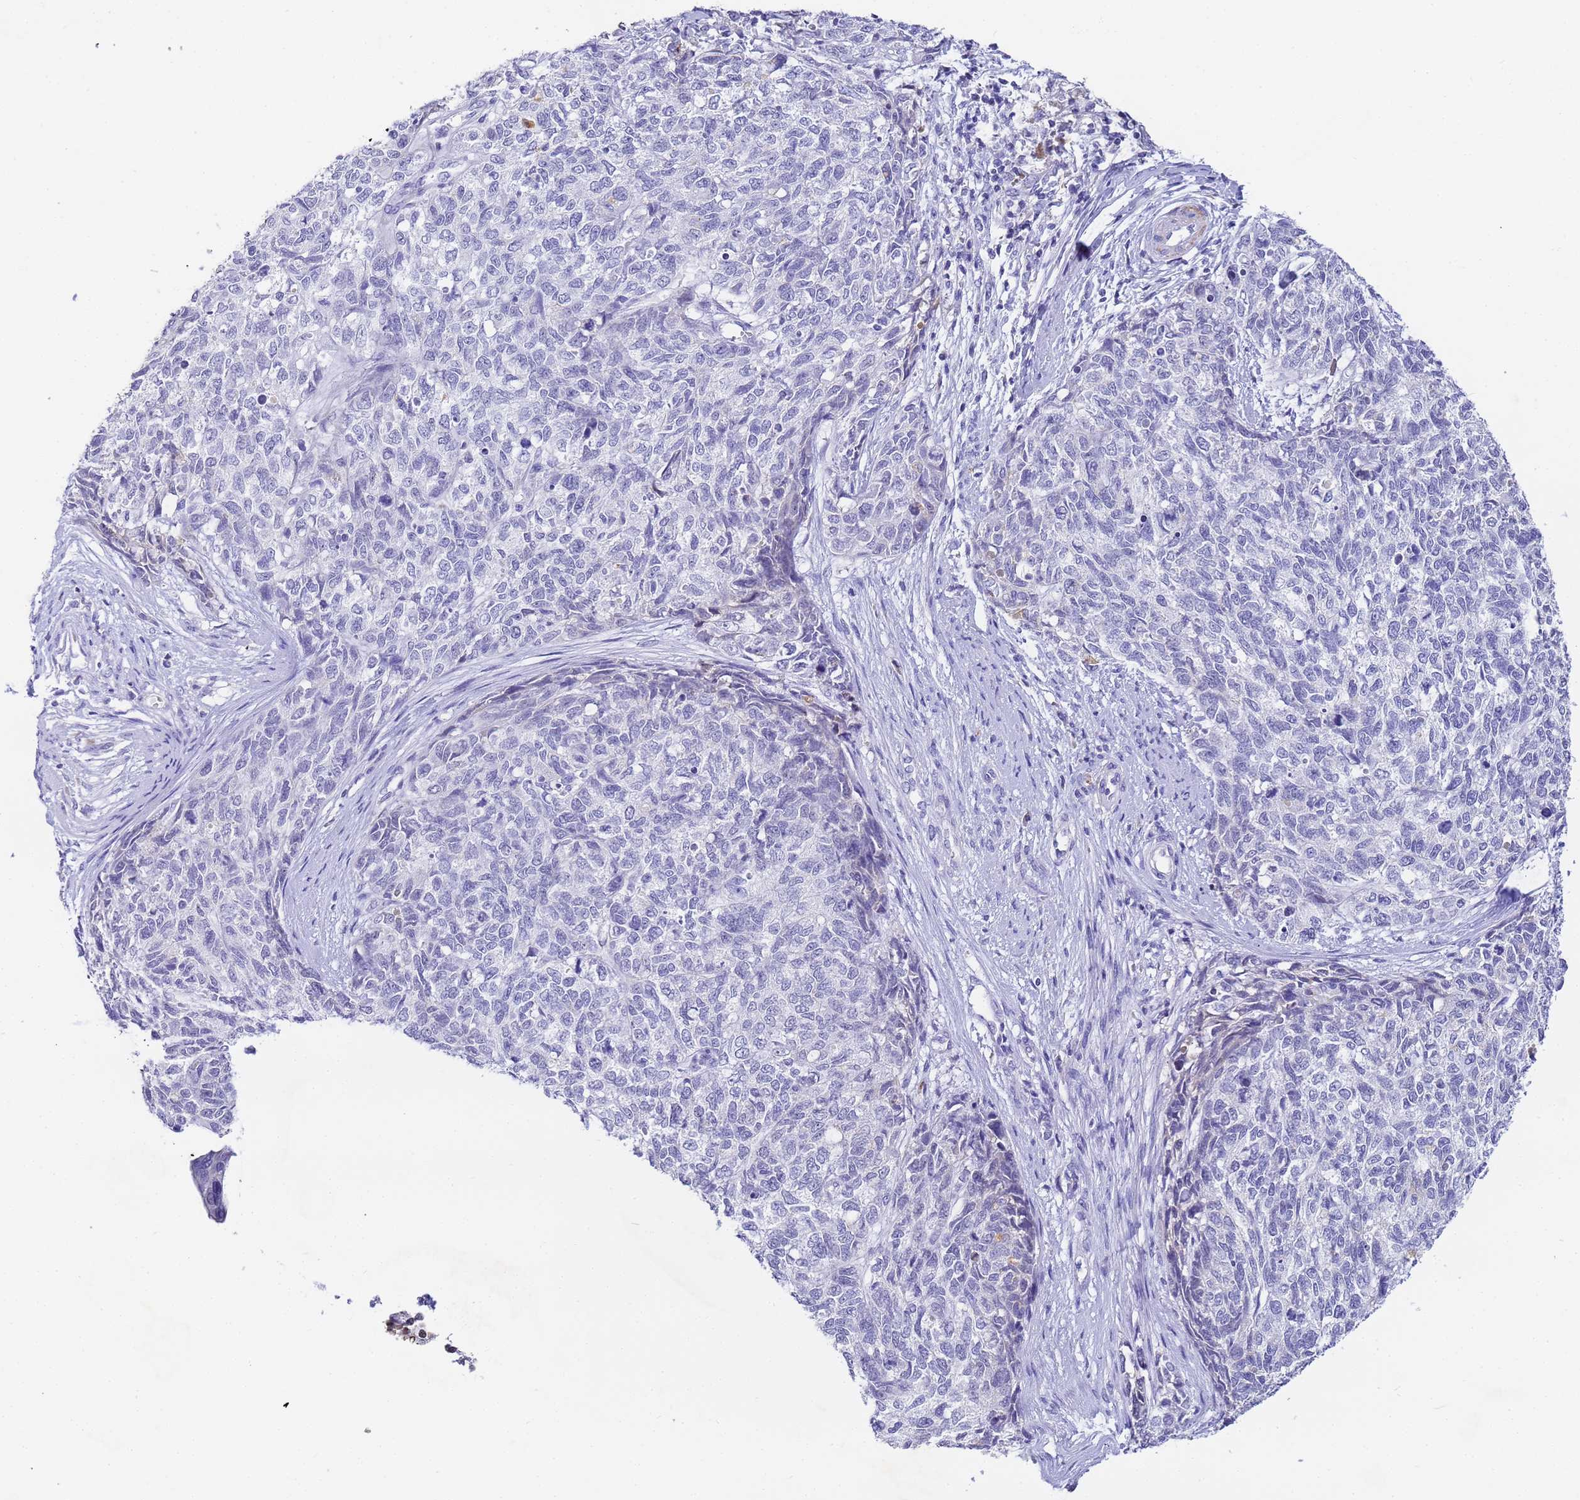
{"staining": {"intensity": "negative", "quantity": "none", "location": "none"}, "tissue": "cervical cancer", "cell_type": "Tumor cells", "image_type": "cancer", "snomed": [{"axis": "morphology", "description": "Squamous cell carcinoma, NOS"}, {"axis": "topography", "description": "Cervix"}], "caption": "The image displays no staining of tumor cells in squamous cell carcinoma (cervical).", "gene": "CFHR2", "patient": {"sex": "female", "age": 63}}